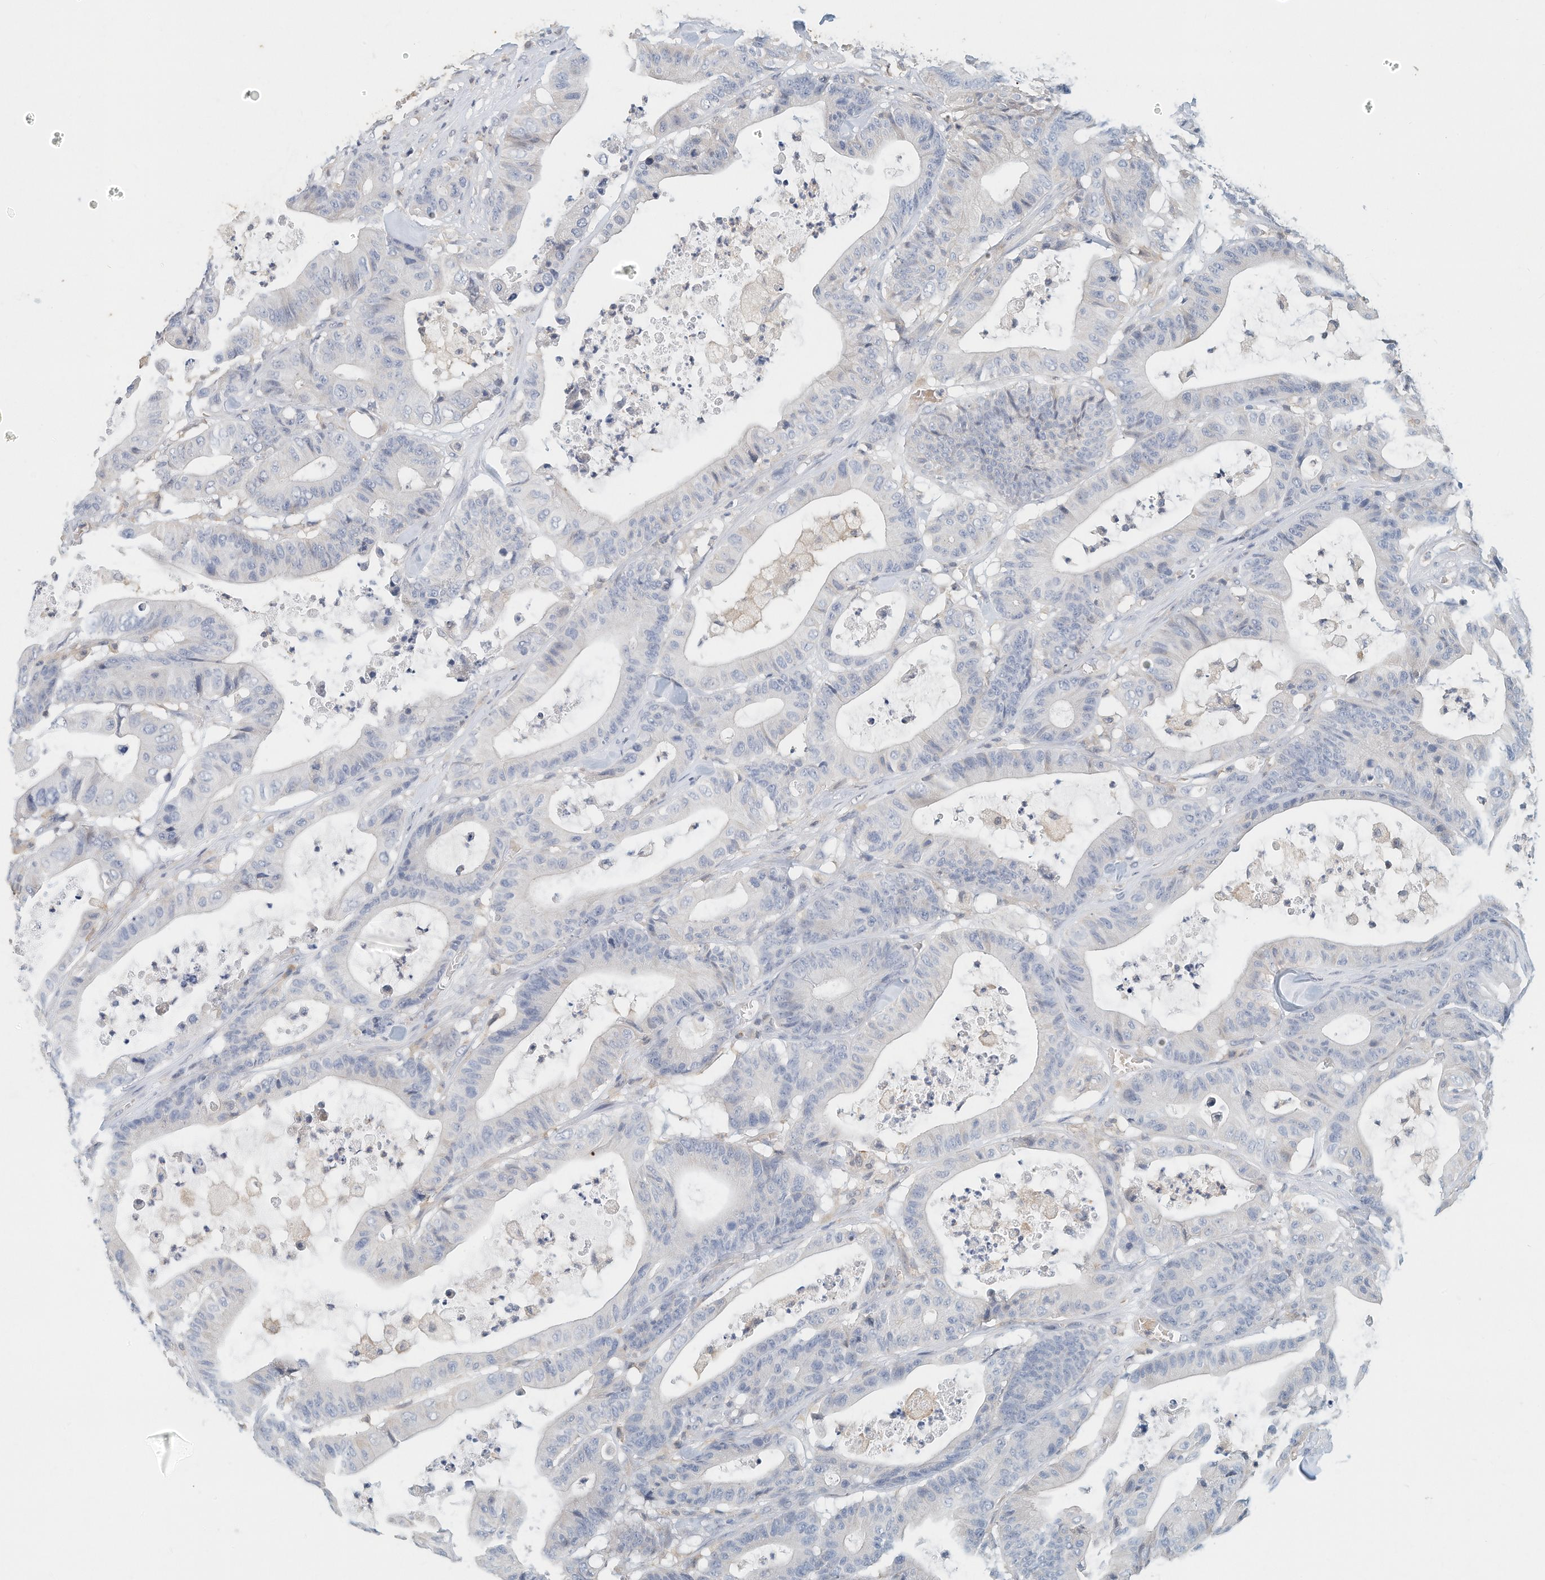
{"staining": {"intensity": "negative", "quantity": "none", "location": "none"}, "tissue": "colorectal cancer", "cell_type": "Tumor cells", "image_type": "cancer", "snomed": [{"axis": "morphology", "description": "Adenocarcinoma, NOS"}, {"axis": "topography", "description": "Colon"}], "caption": "Micrograph shows no significant protein expression in tumor cells of colorectal cancer.", "gene": "MICAL1", "patient": {"sex": "female", "age": 84}}